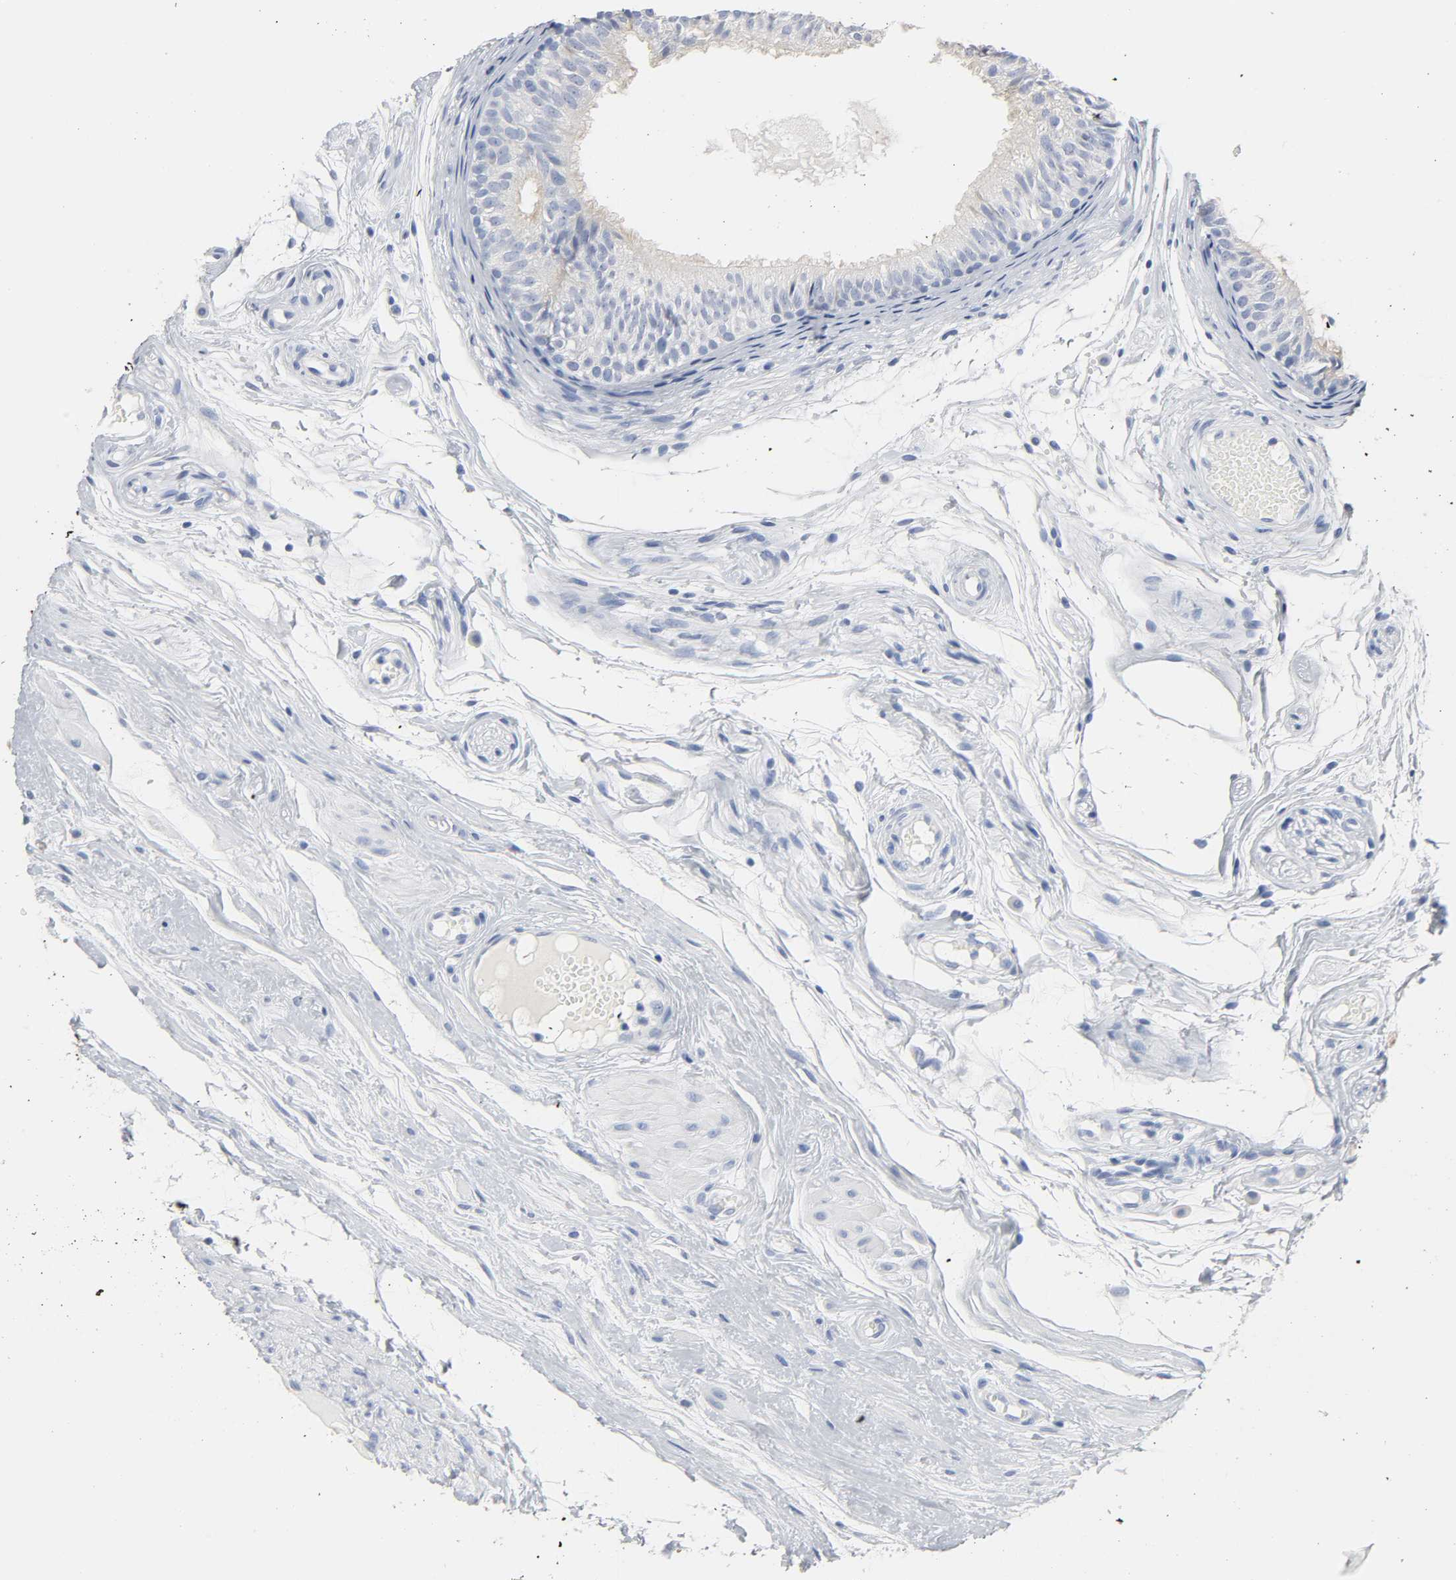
{"staining": {"intensity": "negative", "quantity": "none", "location": "none"}, "tissue": "epididymis", "cell_type": "Glandular cells", "image_type": "normal", "snomed": [{"axis": "morphology", "description": "Normal tissue, NOS"}, {"axis": "morphology", "description": "Atrophy, NOS"}, {"axis": "topography", "description": "Testis"}, {"axis": "topography", "description": "Epididymis"}], "caption": "High power microscopy image of an immunohistochemistry image of normal epididymis, revealing no significant positivity in glandular cells.", "gene": "ACP3", "patient": {"sex": "male", "age": 18}}